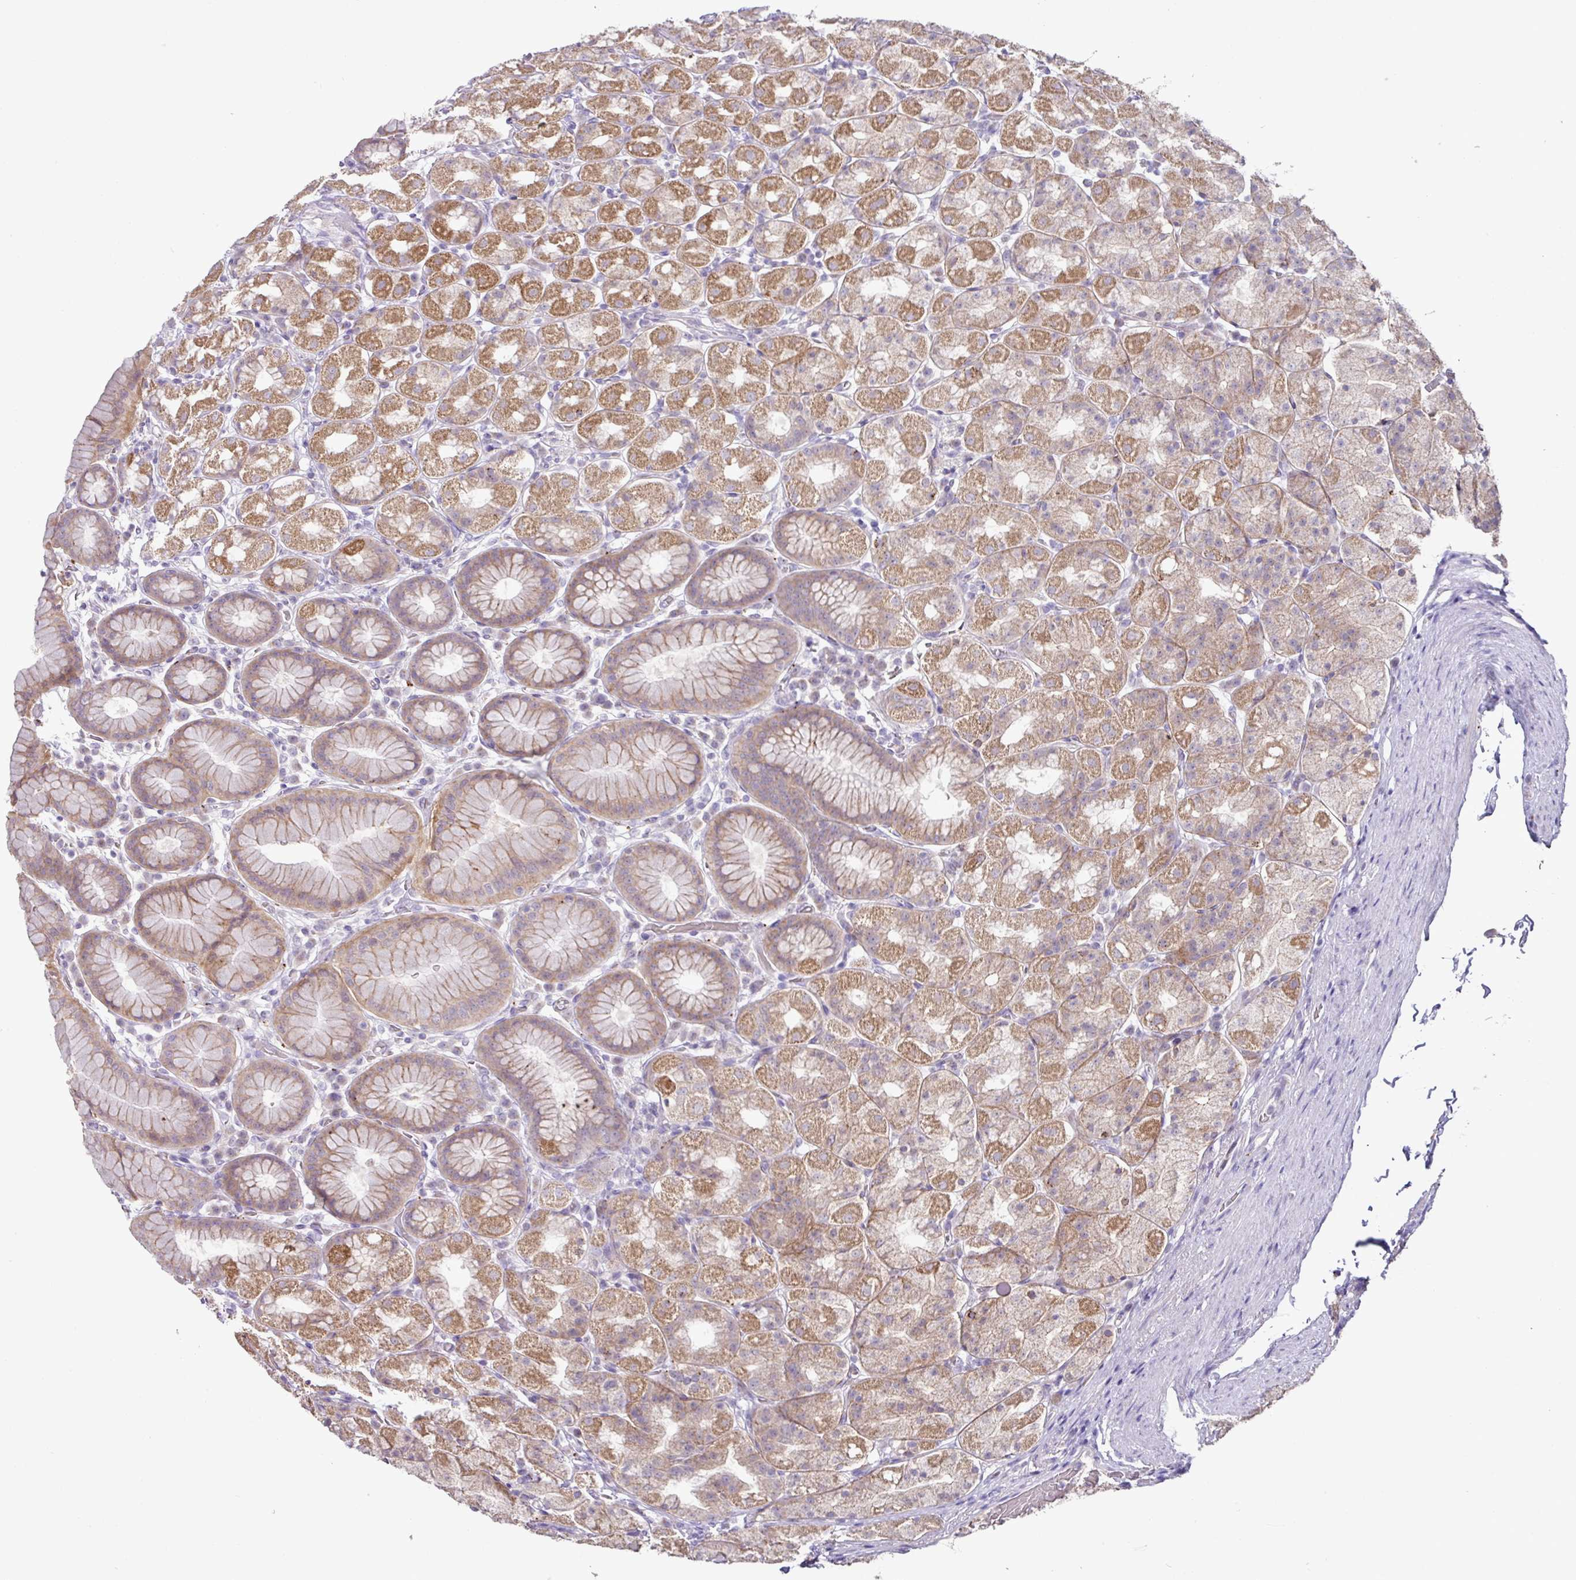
{"staining": {"intensity": "moderate", "quantity": "25%-75%", "location": "cytoplasmic/membranous"}, "tissue": "stomach", "cell_type": "Glandular cells", "image_type": "normal", "snomed": [{"axis": "morphology", "description": "Normal tissue, NOS"}, {"axis": "topography", "description": "Stomach, upper"}, {"axis": "topography", "description": "Stomach"}], "caption": "Stomach stained with IHC displays moderate cytoplasmic/membranous staining in about 25%-75% of glandular cells. The protein is shown in brown color, while the nuclei are stained blue.", "gene": "PLEKHH3", "patient": {"sex": "male", "age": 68}}